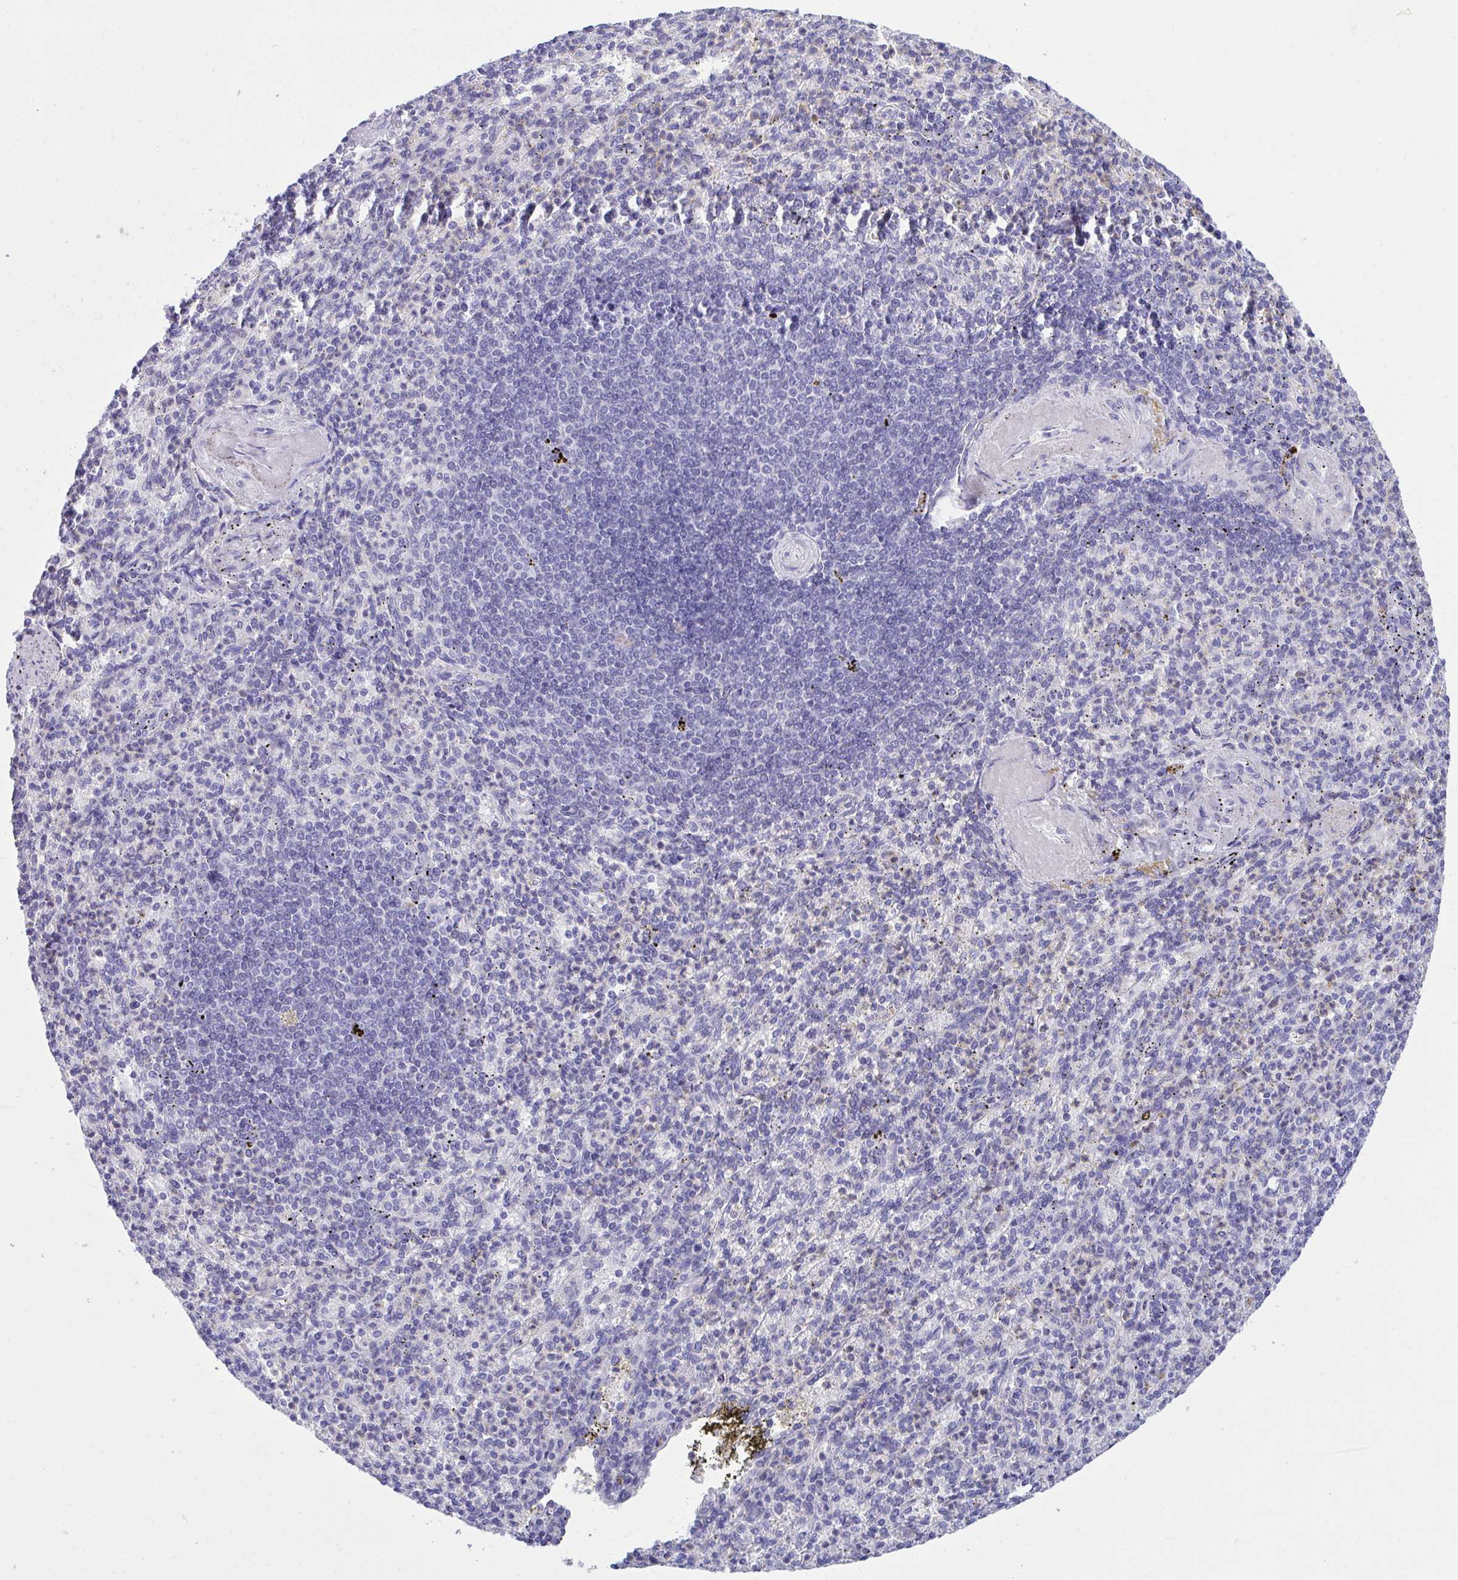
{"staining": {"intensity": "negative", "quantity": "none", "location": "none"}, "tissue": "spleen", "cell_type": "Cells in red pulp", "image_type": "normal", "snomed": [{"axis": "morphology", "description": "Normal tissue, NOS"}, {"axis": "topography", "description": "Spleen"}], "caption": "Cells in red pulp are negative for brown protein staining in unremarkable spleen. (DAB IHC visualized using brightfield microscopy, high magnification).", "gene": "AIG1", "patient": {"sex": "female", "age": 74}}